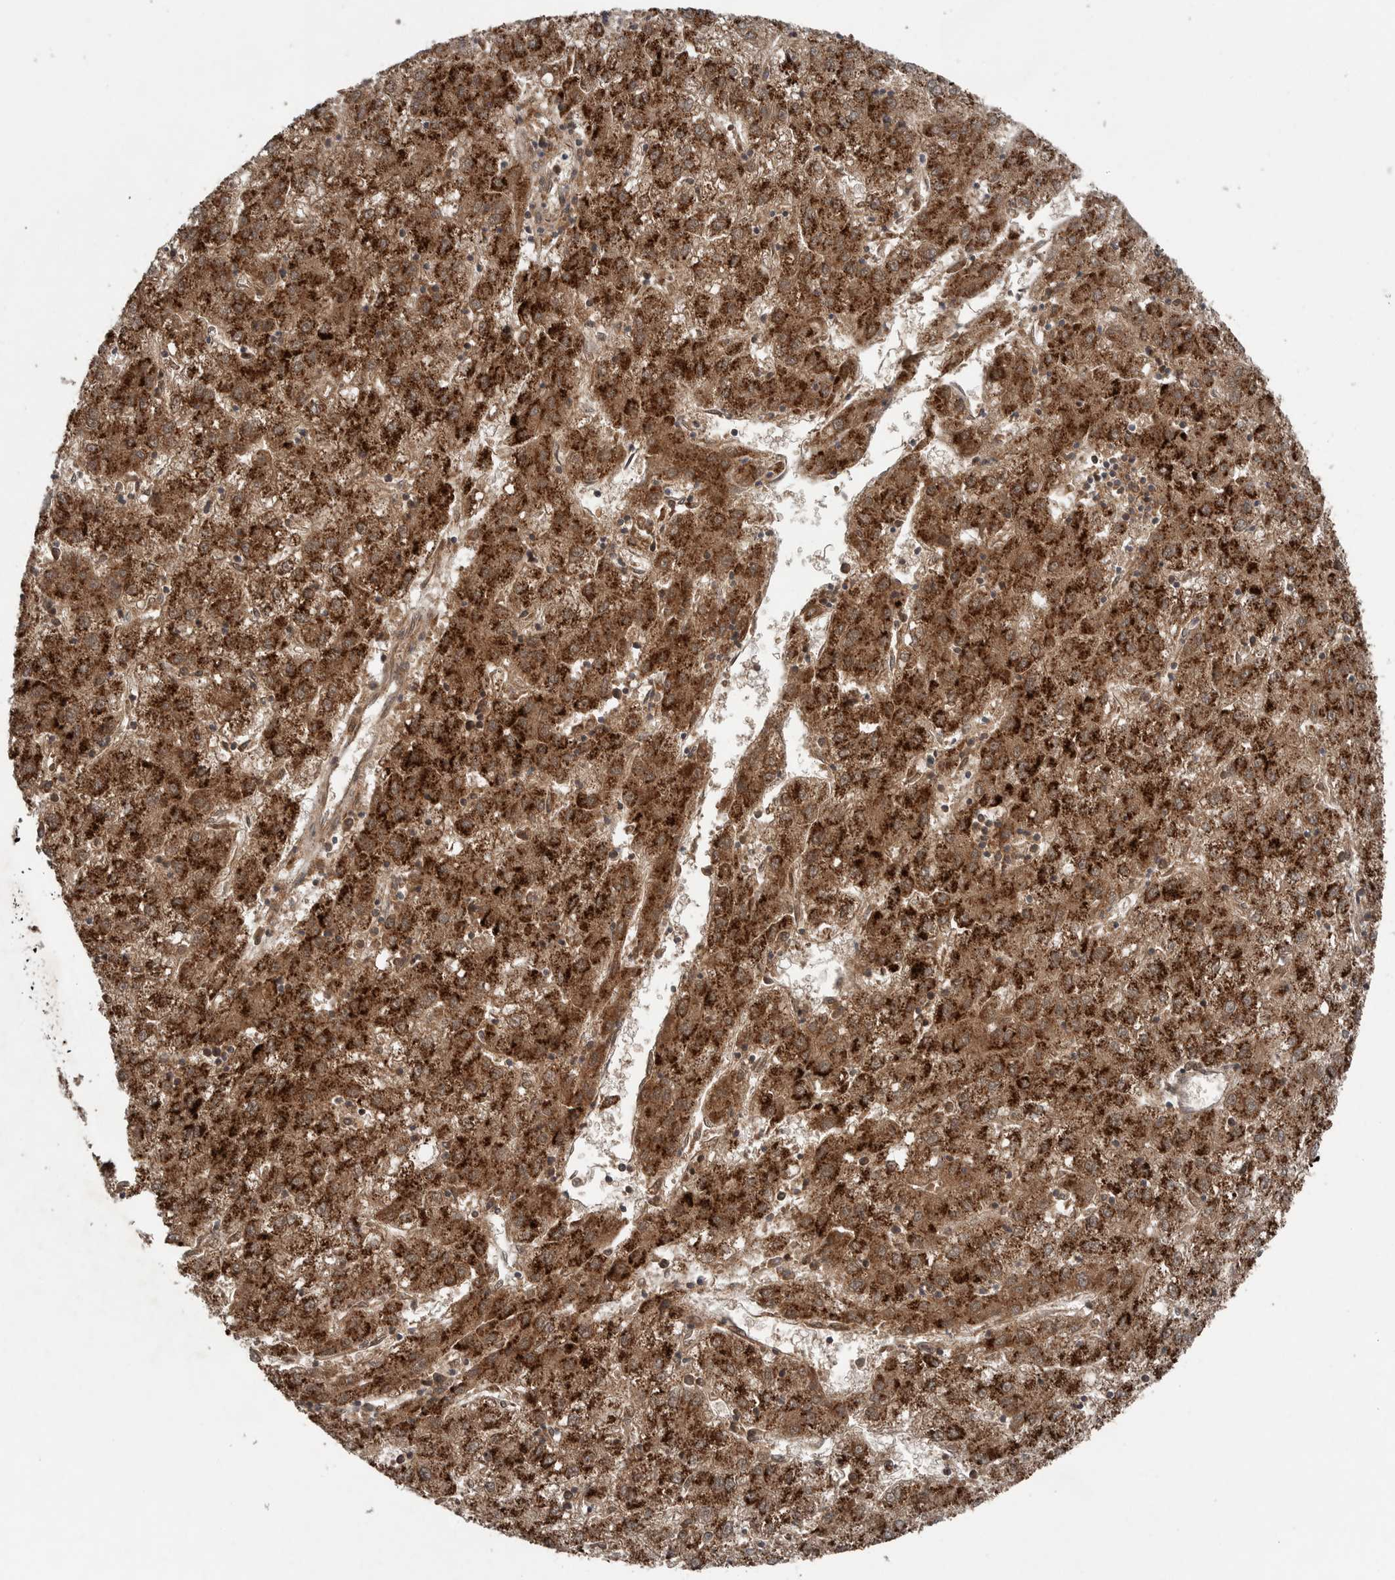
{"staining": {"intensity": "strong", "quantity": ">75%", "location": "cytoplasmic/membranous"}, "tissue": "liver cancer", "cell_type": "Tumor cells", "image_type": "cancer", "snomed": [{"axis": "morphology", "description": "Carcinoma, Hepatocellular, NOS"}, {"axis": "topography", "description": "Liver"}], "caption": "Approximately >75% of tumor cells in human hepatocellular carcinoma (liver) display strong cytoplasmic/membranous protein expression as visualized by brown immunohistochemical staining.", "gene": "SCP2", "patient": {"sex": "male", "age": 72}}